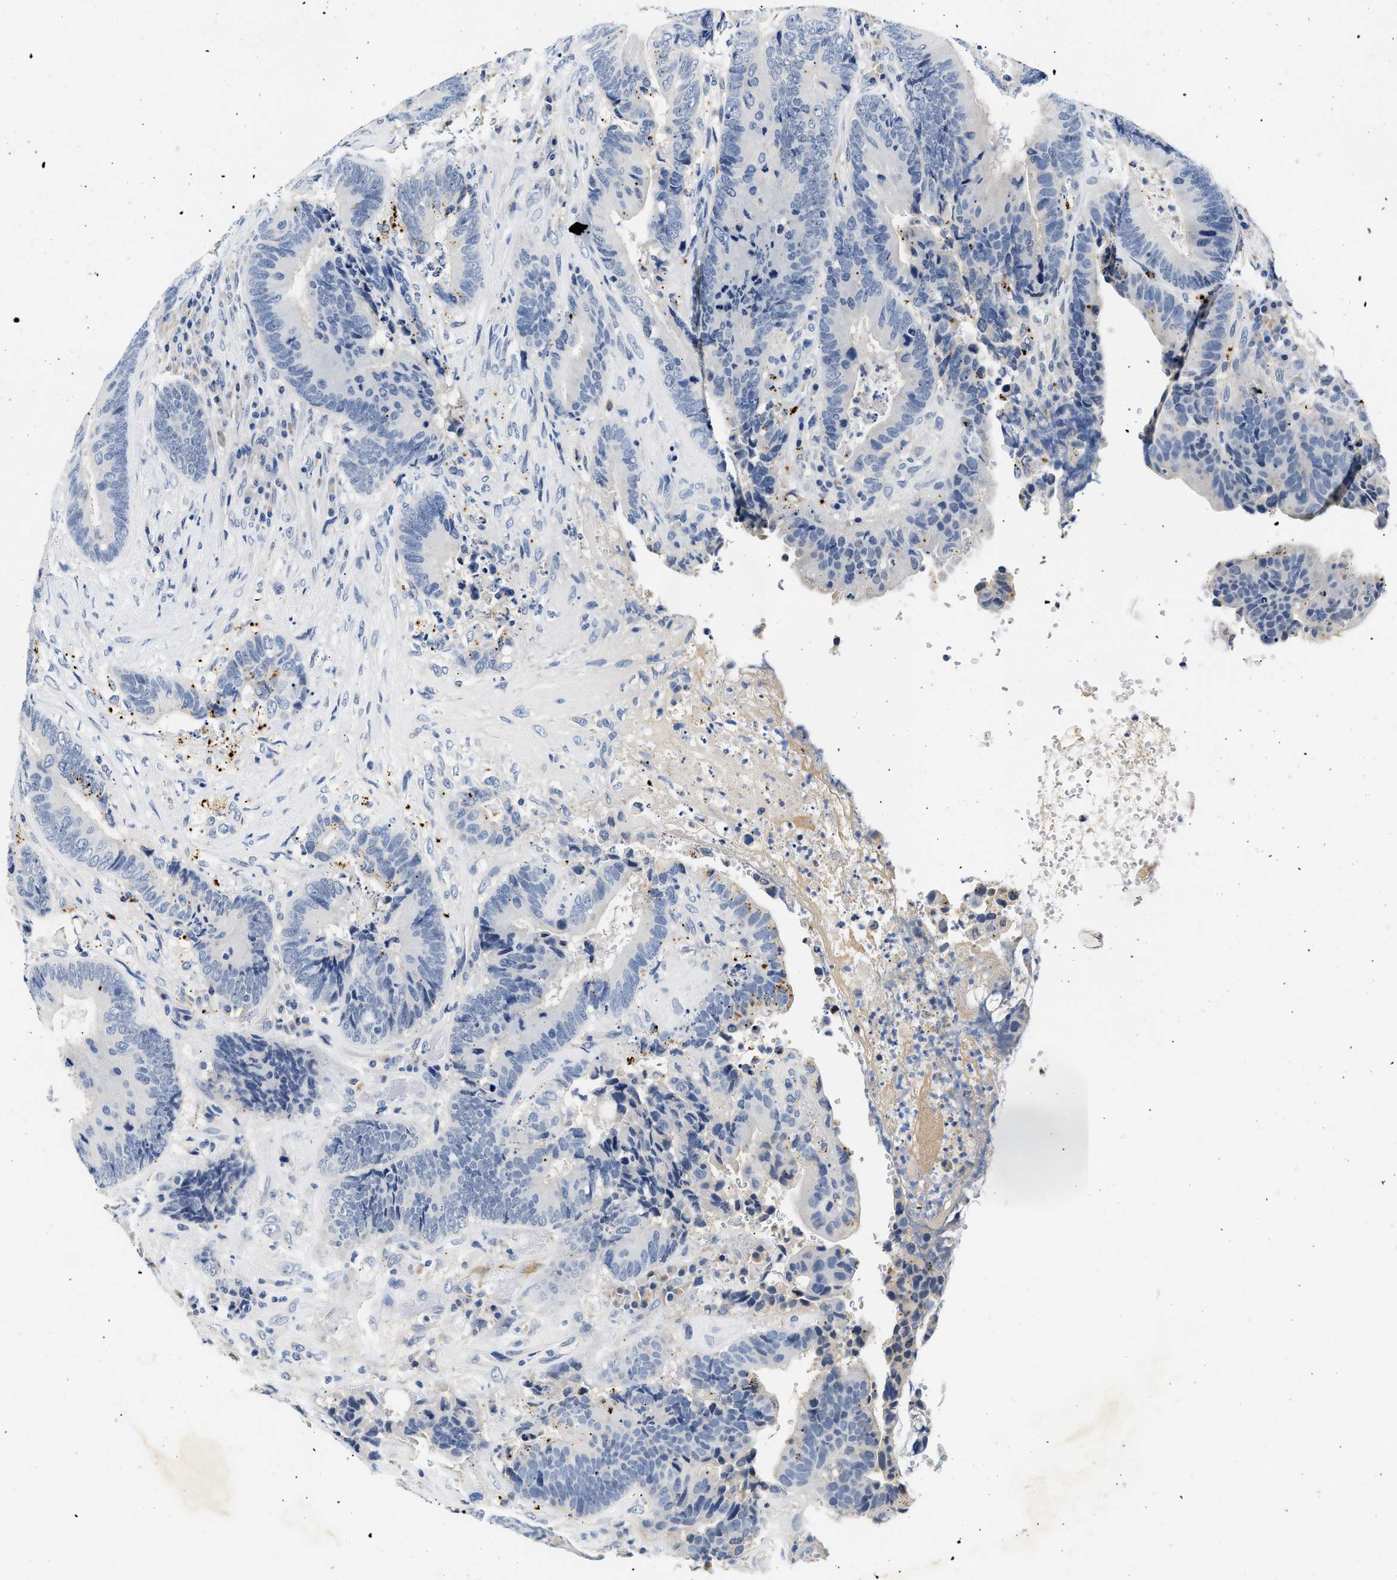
{"staining": {"intensity": "negative", "quantity": "none", "location": "none"}, "tissue": "colorectal cancer", "cell_type": "Tumor cells", "image_type": "cancer", "snomed": [{"axis": "morphology", "description": "Adenocarcinoma, NOS"}, {"axis": "topography", "description": "Rectum"}], "caption": "Tumor cells show no significant protein staining in colorectal adenocarcinoma. (DAB immunohistochemistry, high magnification).", "gene": "MED22", "patient": {"sex": "female", "age": 89}}